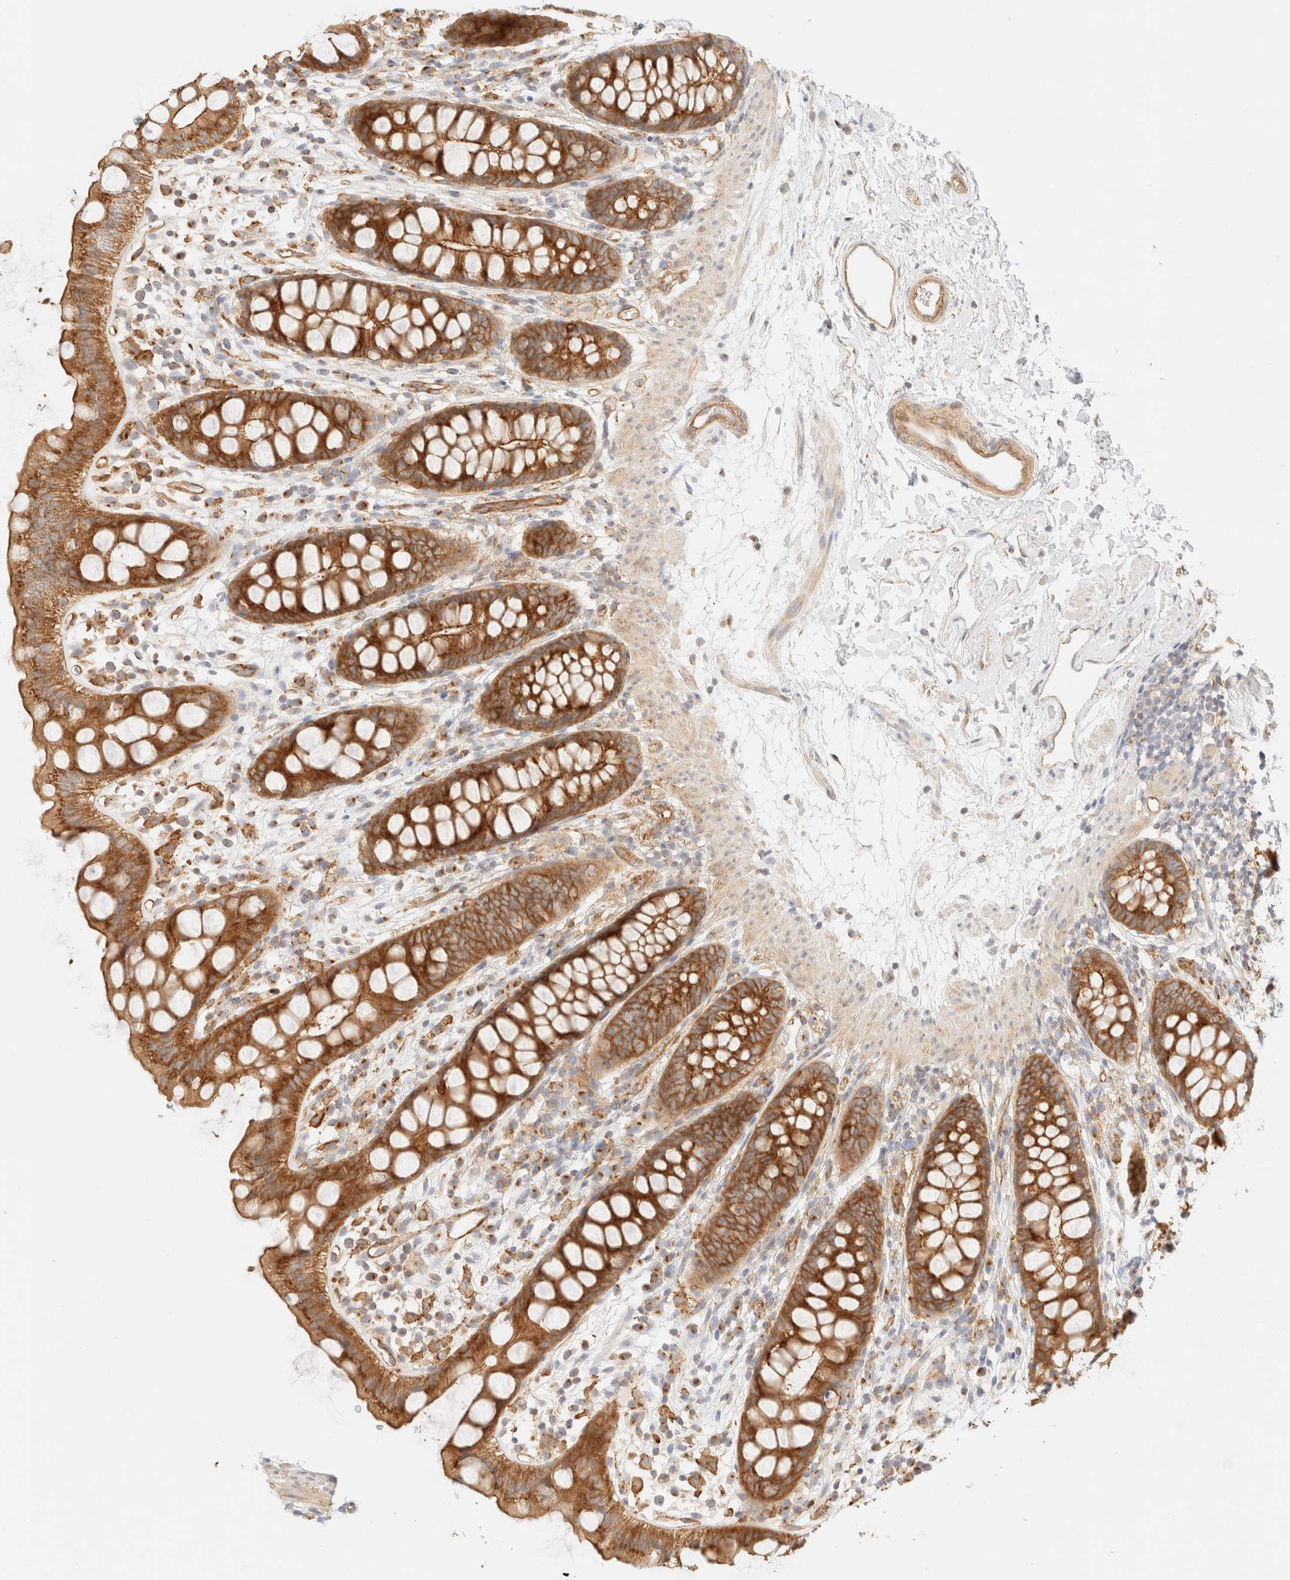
{"staining": {"intensity": "strong", "quantity": ">75%", "location": "cytoplasmic/membranous"}, "tissue": "rectum", "cell_type": "Glandular cells", "image_type": "normal", "snomed": [{"axis": "morphology", "description": "Normal tissue, NOS"}, {"axis": "topography", "description": "Rectum"}], "caption": "Rectum stained with DAB (3,3'-diaminobenzidine) immunohistochemistry (IHC) exhibits high levels of strong cytoplasmic/membranous staining in about >75% of glandular cells.", "gene": "MYO10", "patient": {"sex": "female", "age": 65}}